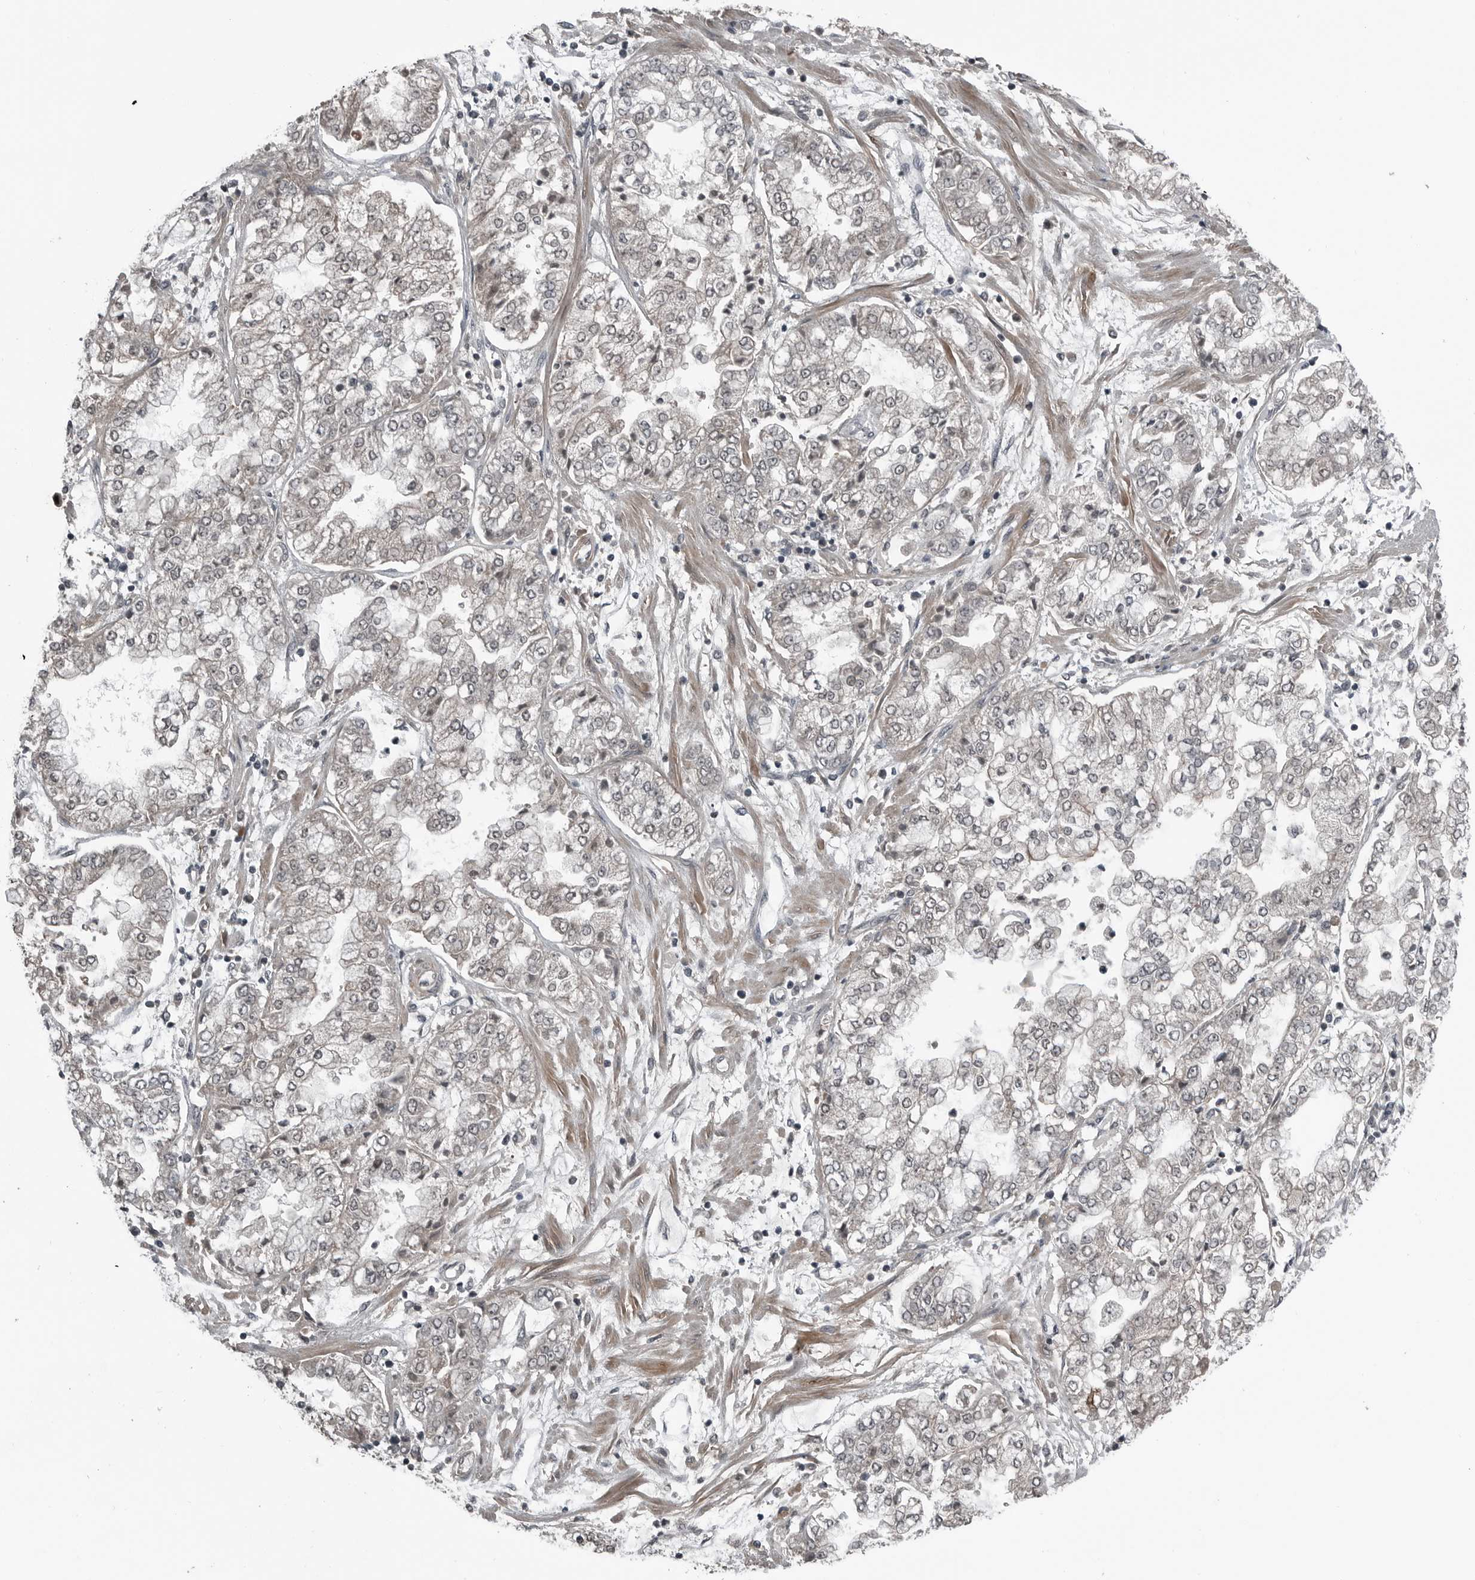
{"staining": {"intensity": "negative", "quantity": "none", "location": "none"}, "tissue": "stomach cancer", "cell_type": "Tumor cells", "image_type": "cancer", "snomed": [{"axis": "morphology", "description": "Adenocarcinoma, NOS"}, {"axis": "topography", "description": "Stomach"}], "caption": "There is no significant positivity in tumor cells of stomach adenocarcinoma.", "gene": "GAK", "patient": {"sex": "male", "age": 76}}